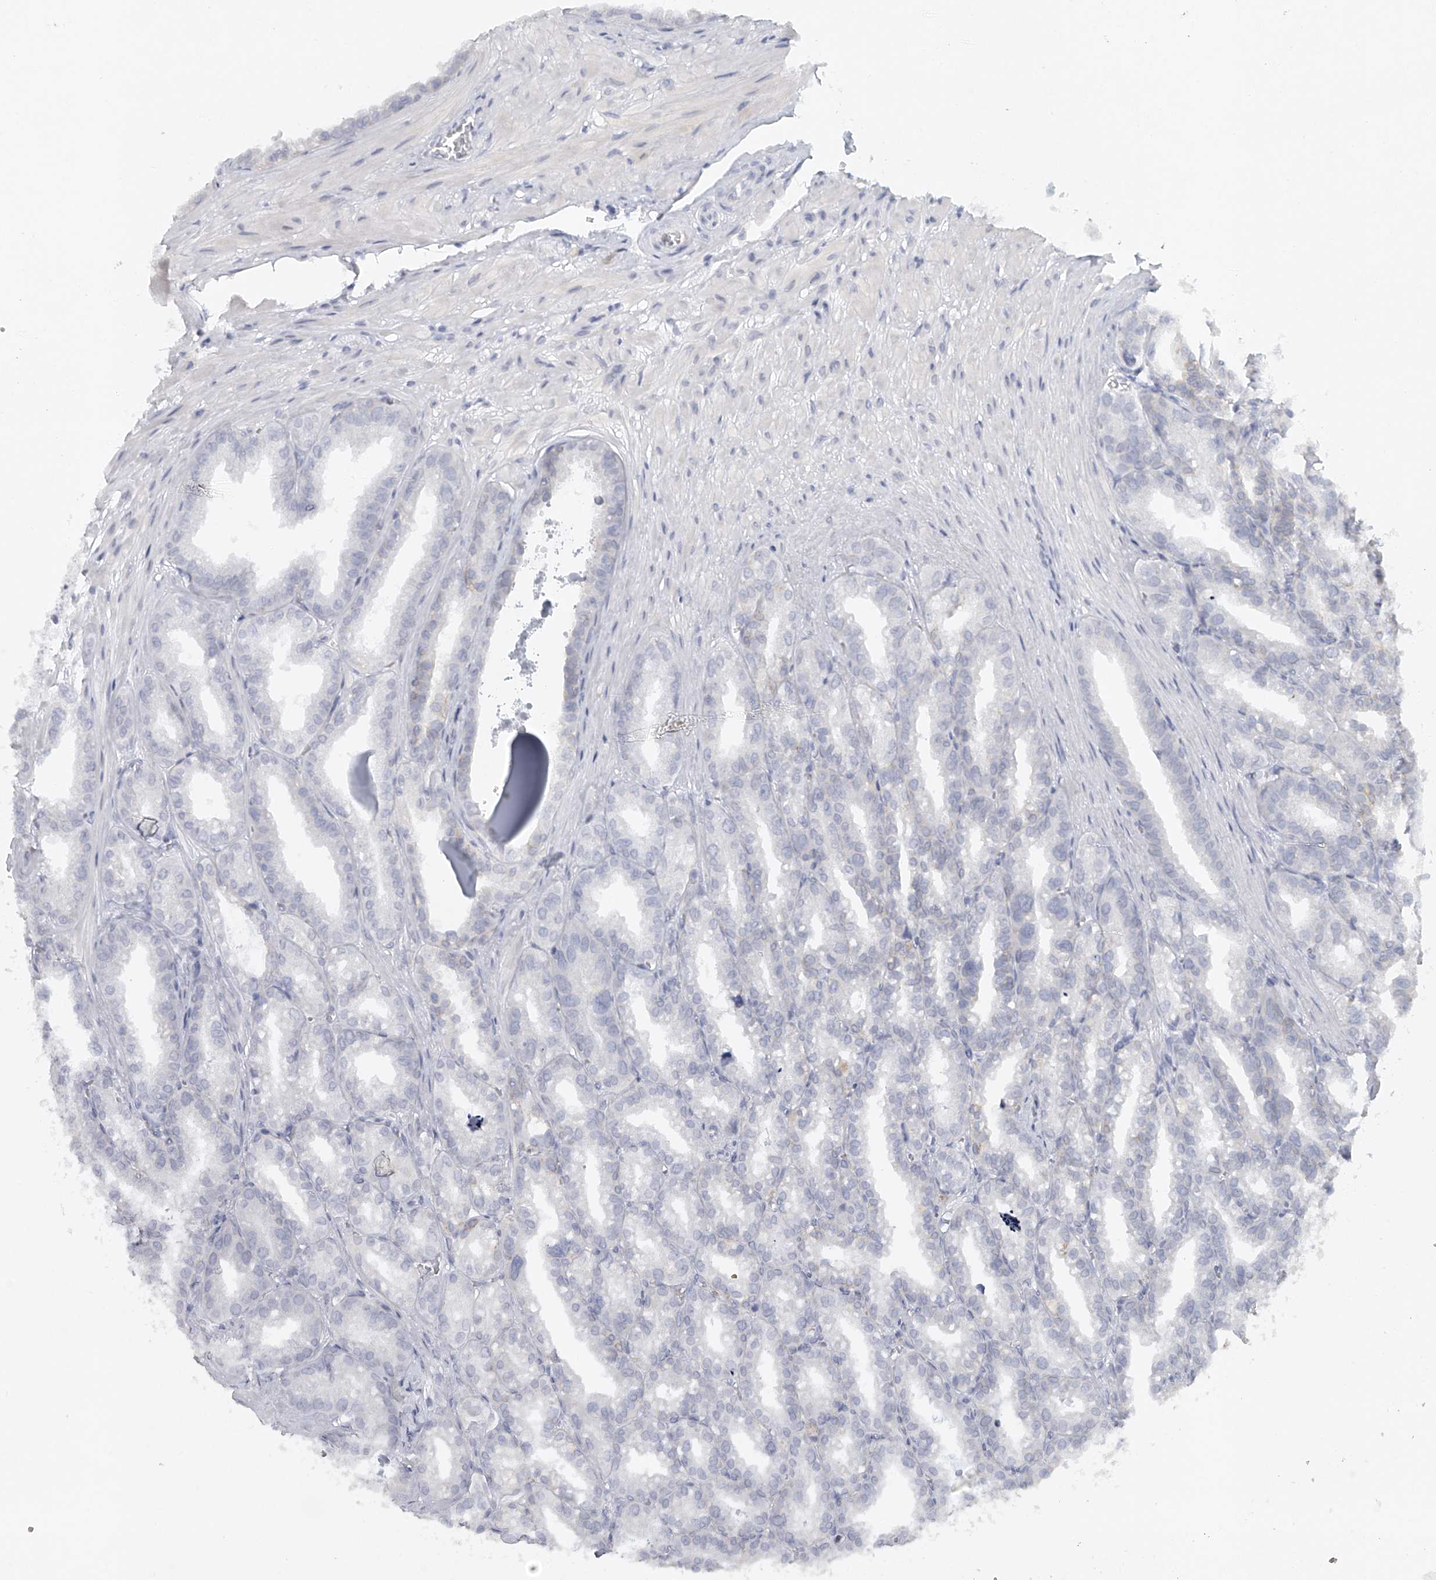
{"staining": {"intensity": "moderate", "quantity": "<25%", "location": "cytoplasmic/membranous"}, "tissue": "seminal vesicle", "cell_type": "Glandular cells", "image_type": "normal", "snomed": [{"axis": "morphology", "description": "Normal tissue, NOS"}, {"axis": "topography", "description": "Prostate"}, {"axis": "topography", "description": "Seminal veicle"}], "caption": "A low amount of moderate cytoplasmic/membranous positivity is present in approximately <25% of glandular cells in unremarkable seminal vesicle.", "gene": "FAT2", "patient": {"sex": "male", "age": 51}}